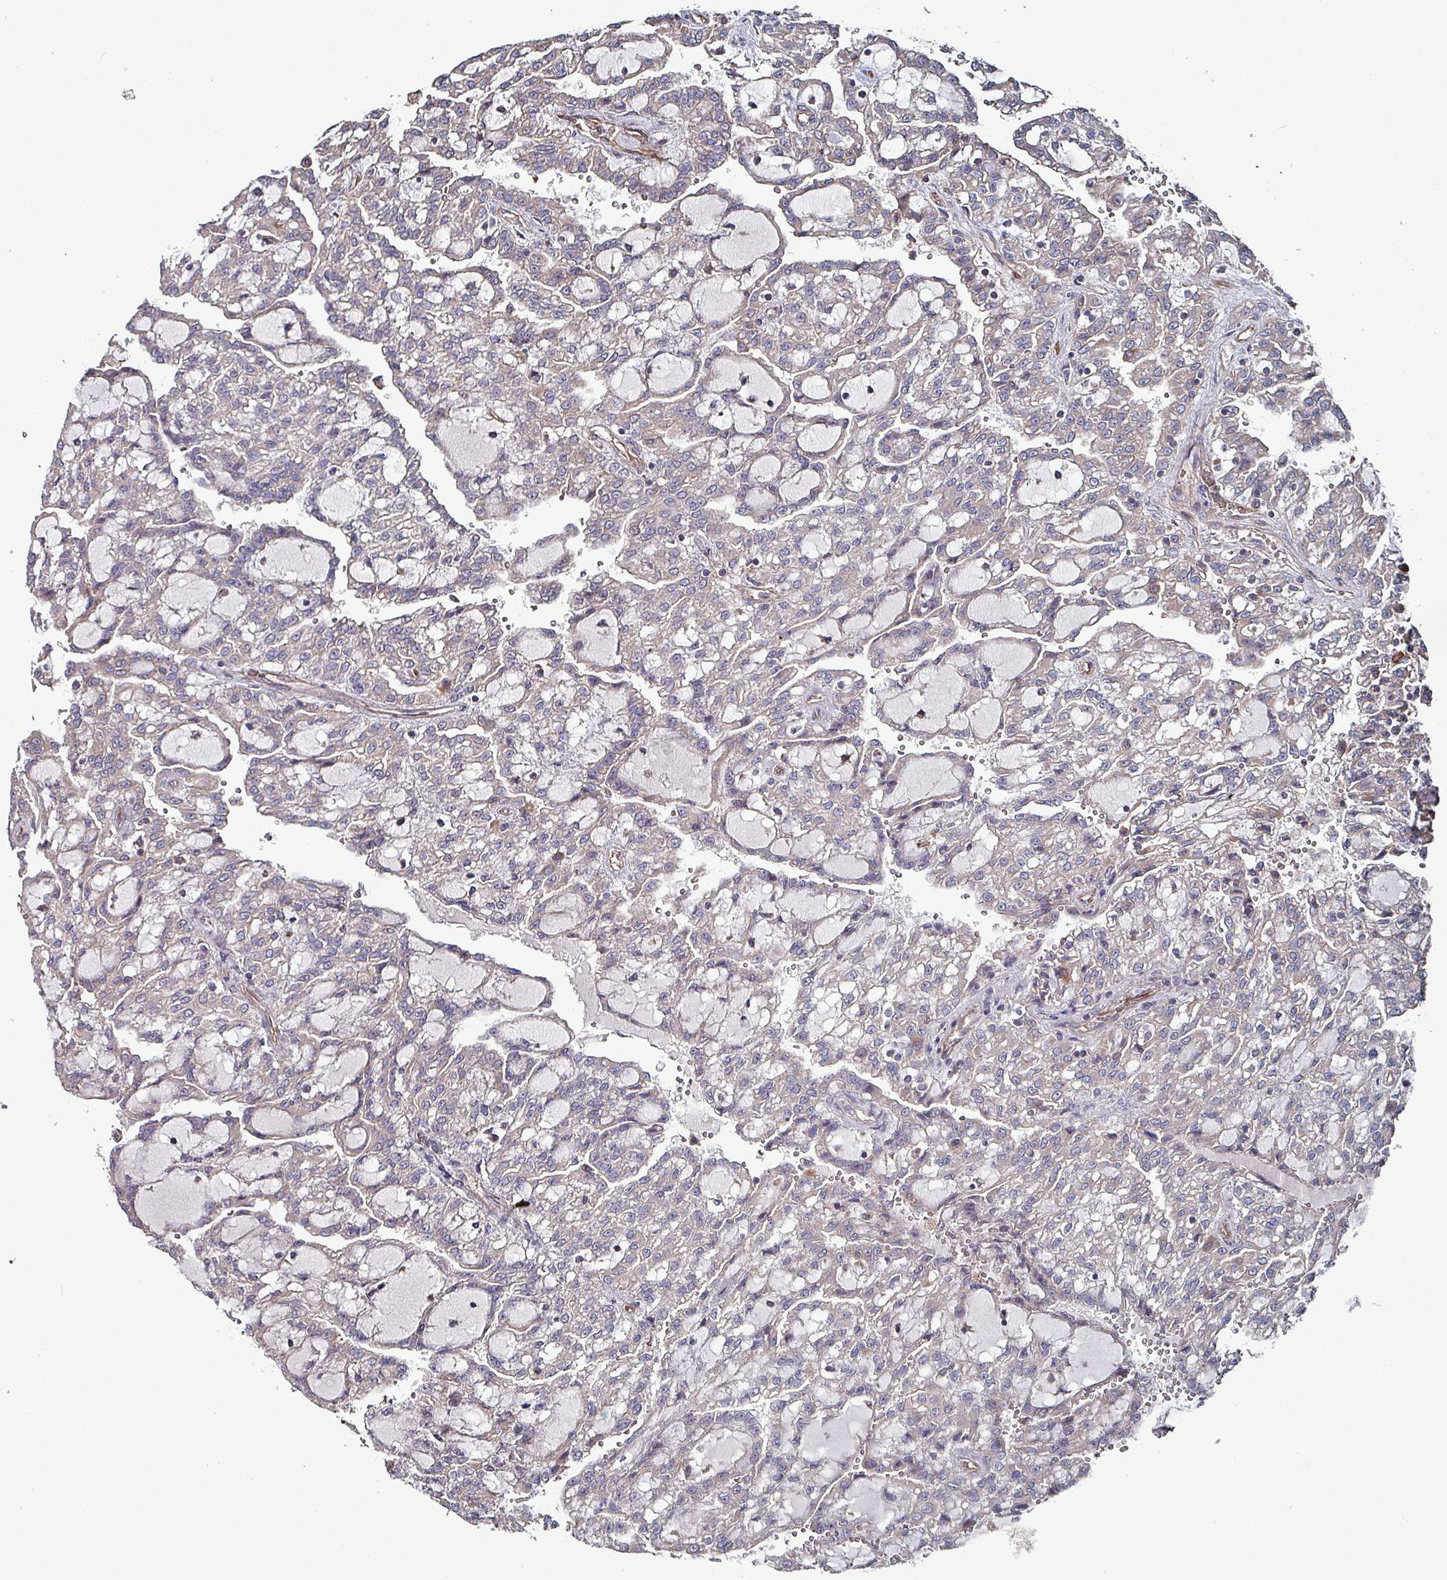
{"staining": {"intensity": "negative", "quantity": "none", "location": "none"}, "tissue": "renal cancer", "cell_type": "Tumor cells", "image_type": "cancer", "snomed": [{"axis": "morphology", "description": "Adenocarcinoma, NOS"}, {"axis": "topography", "description": "Kidney"}], "caption": "DAB immunohistochemical staining of renal adenocarcinoma displays no significant expression in tumor cells.", "gene": "ANO10", "patient": {"sex": "male", "age": 63}}